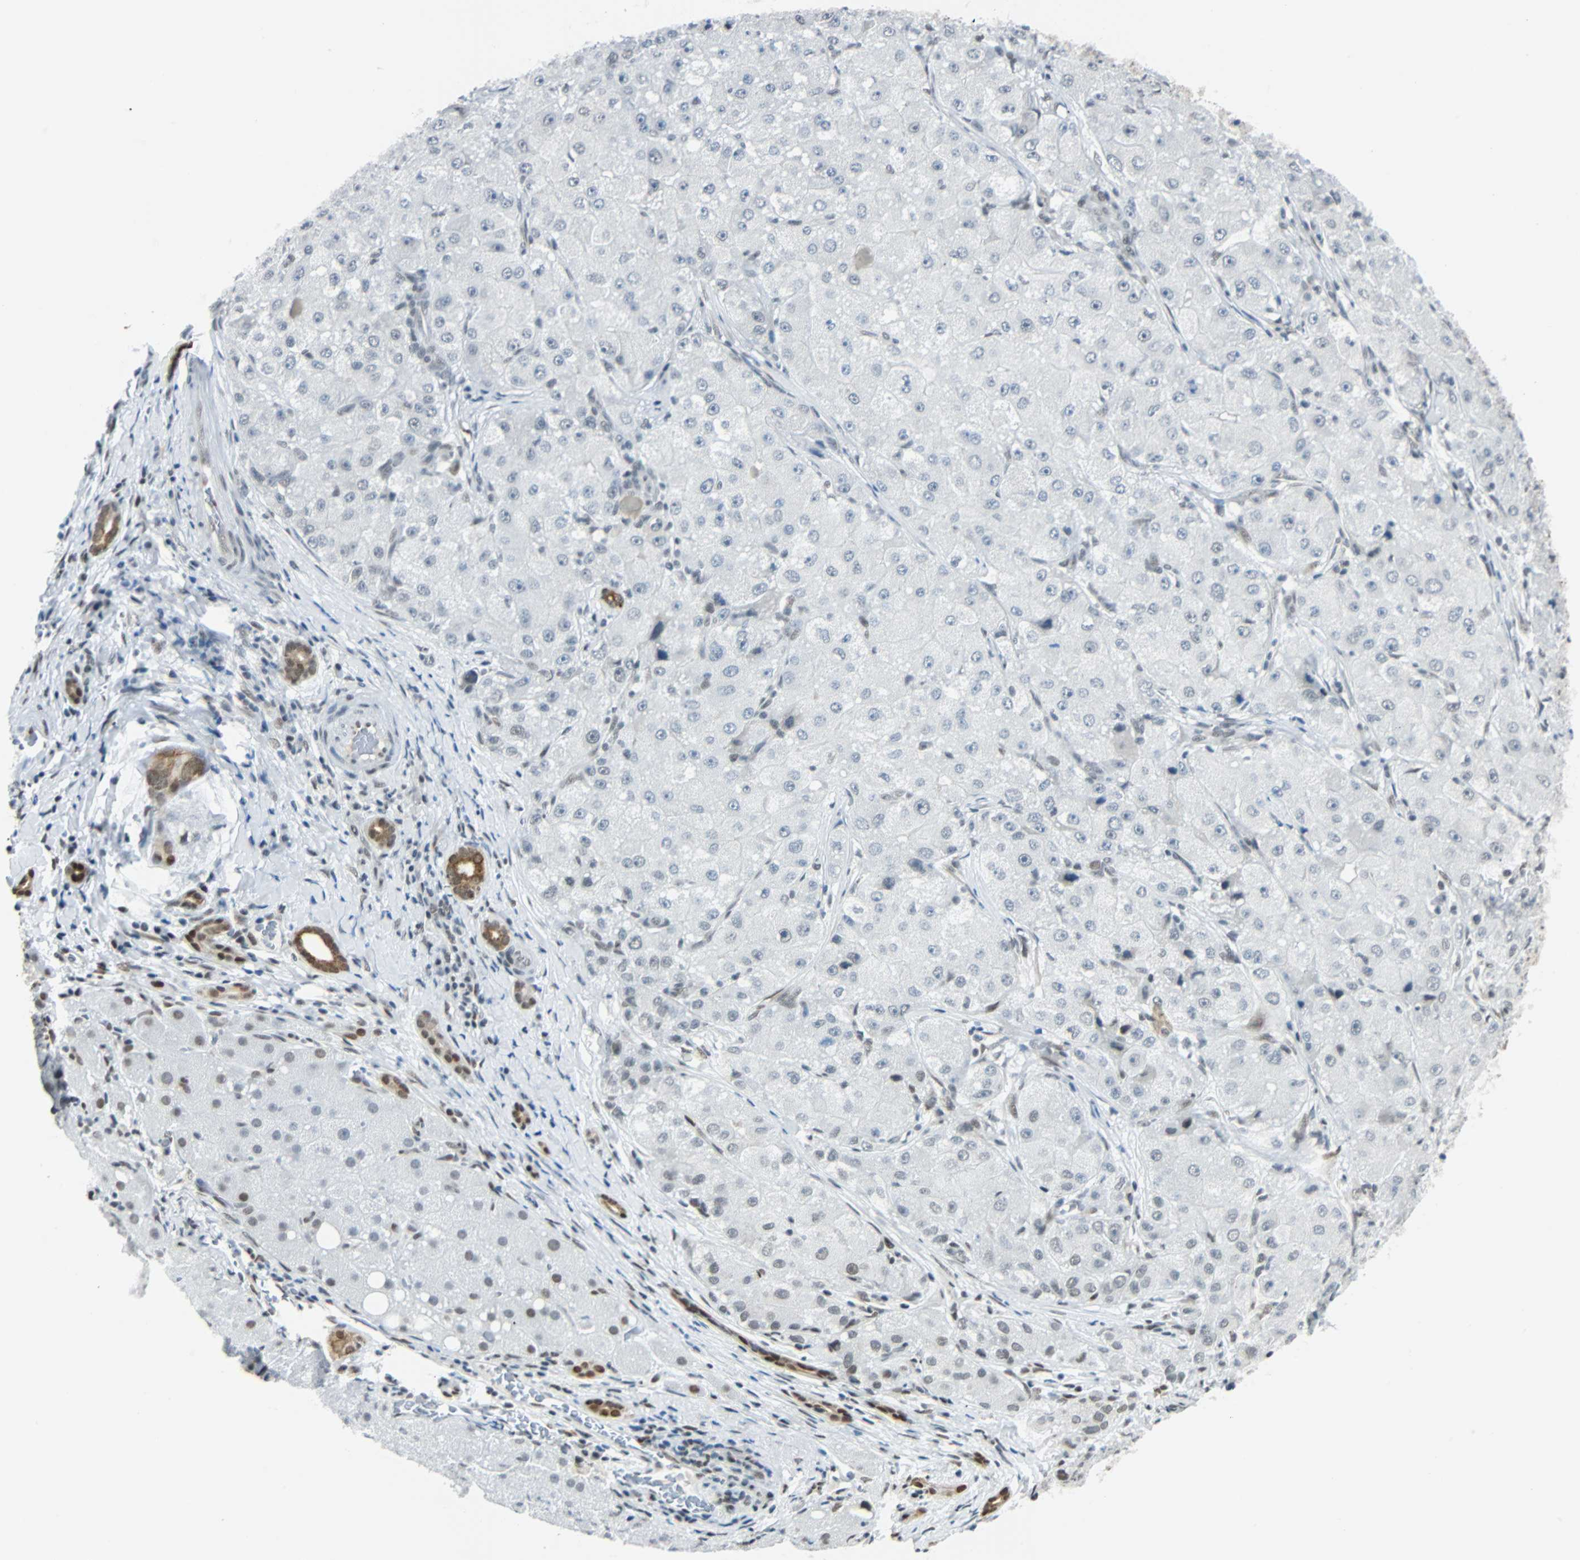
{"staining": {"intensity": "negative", "quantity": "none", "location": "none"}, "tissue": "liver cancer", "cell_type": "Tumor cells", "image_type": "cancer", "snomed": [{"axis": "morphology", "description": "Carcinoma, Hepatocellular, NOS"}, {"axis": "topography", "description": "Liver"}], "caption": "Tumor cells are negative for brown protein staining in hepatocellular carcinoma (liver).", "gene": "NELFE", "patient": {"sex": "male", "age": 80}}